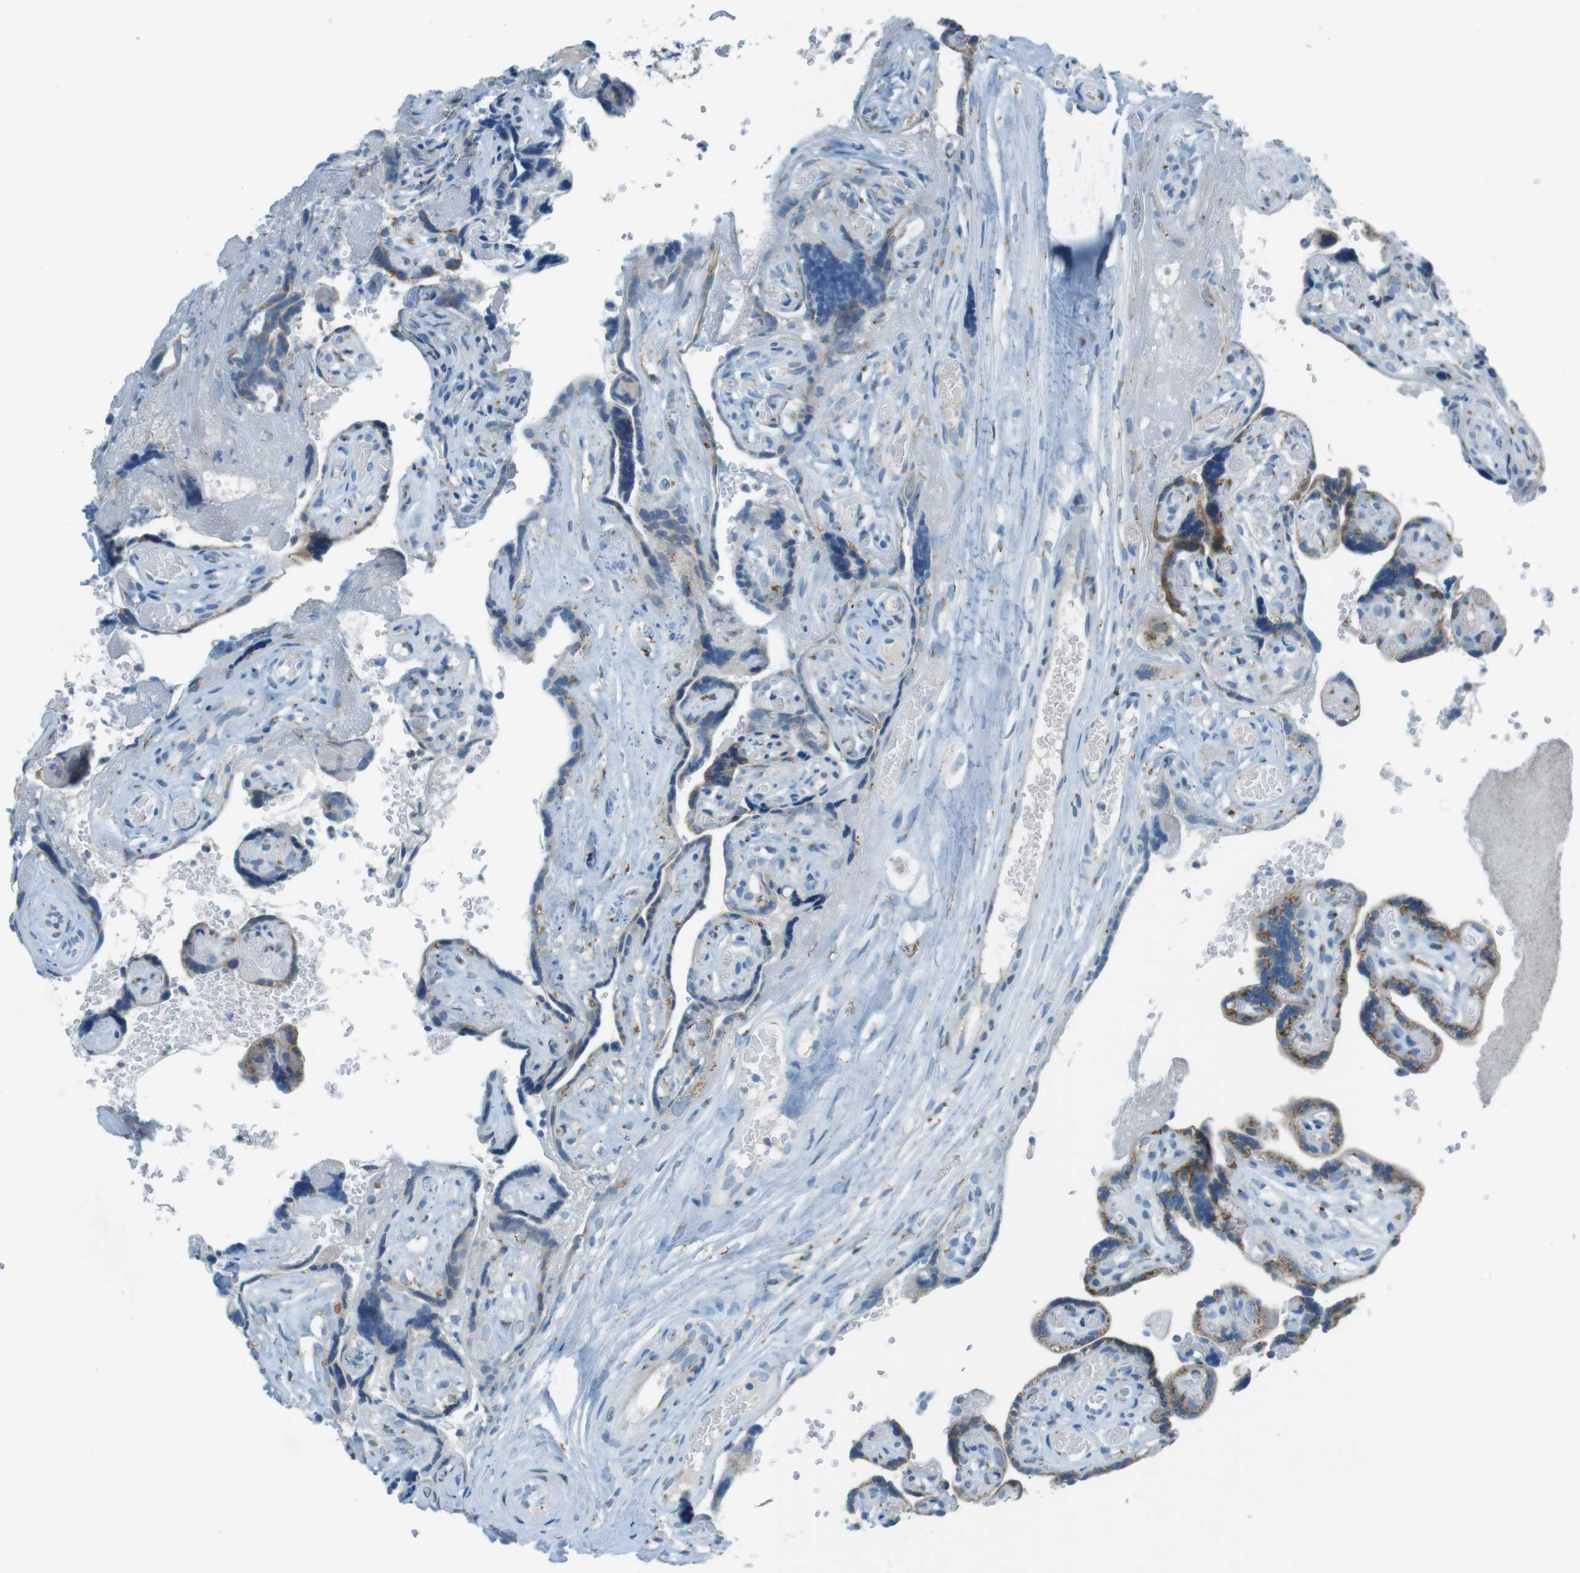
{"staining": {"intensity": "moderate", "quantity": "25%-75%", "location": "cytoplasmic/membranous"}, "tissue": "placenta", "cell_type": "Trophoblastic cells", "image_type": "normal", "snomed": [{"axis": "morphology", "description": "Normal tissue, NOS"}, {"axis": "topography", "description": "Placenta"}], "caption": "An immunohistochemistry image of normal tissue is shown. Protein staining in brown shows moderate cytoplasmic/membranous positivity in placenta within trophoblastic cells.", "gene": "TXNDC15", "patient": {"sex": "female", "age": 30}}